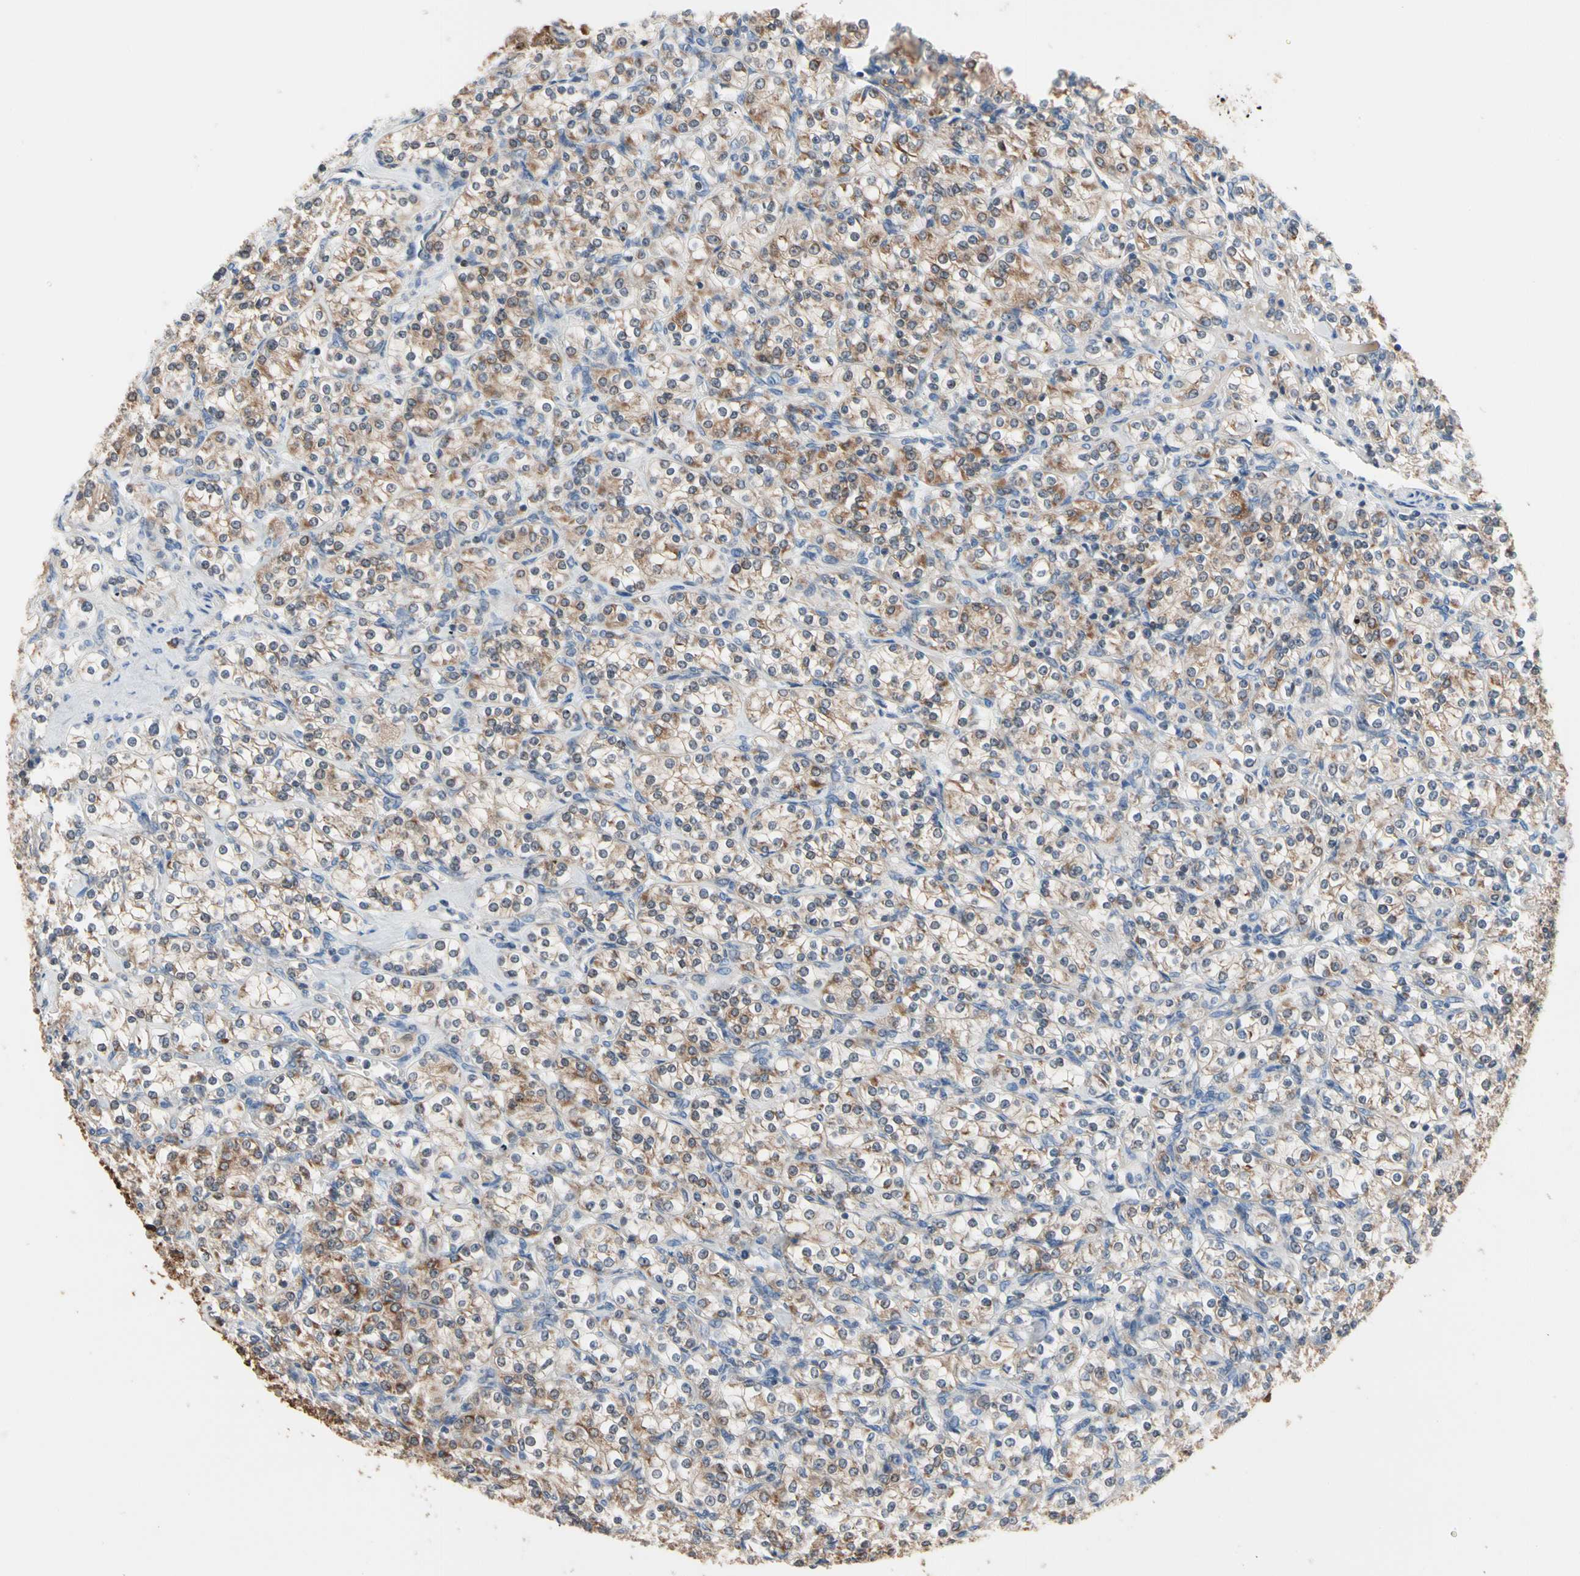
{"staining": {"intensity": "moderate", "quantity": ">75%", "location": "cytoplasmic/membranous"}, "tissue": "renal cancer", "cell_type": "Tumor cells", "image_type": "cancer", "snomed": [{"axis": "morphology", "description": "Adenocarcinoma, NOS"}, {"axis": "topography", "description": "Kidney"}], "caption": "High-magnification brightfield microscopy of adenocarcinoma (renal) stained with DAB (brown) and counterstained with hematoxylin (blue). tumor cells exhibit moderate cytoplasmic/membranous positivity is identified in approximately>75% of cells.", "gene": "MTHFS", "patient": {"sex": "male", "age": 77}}